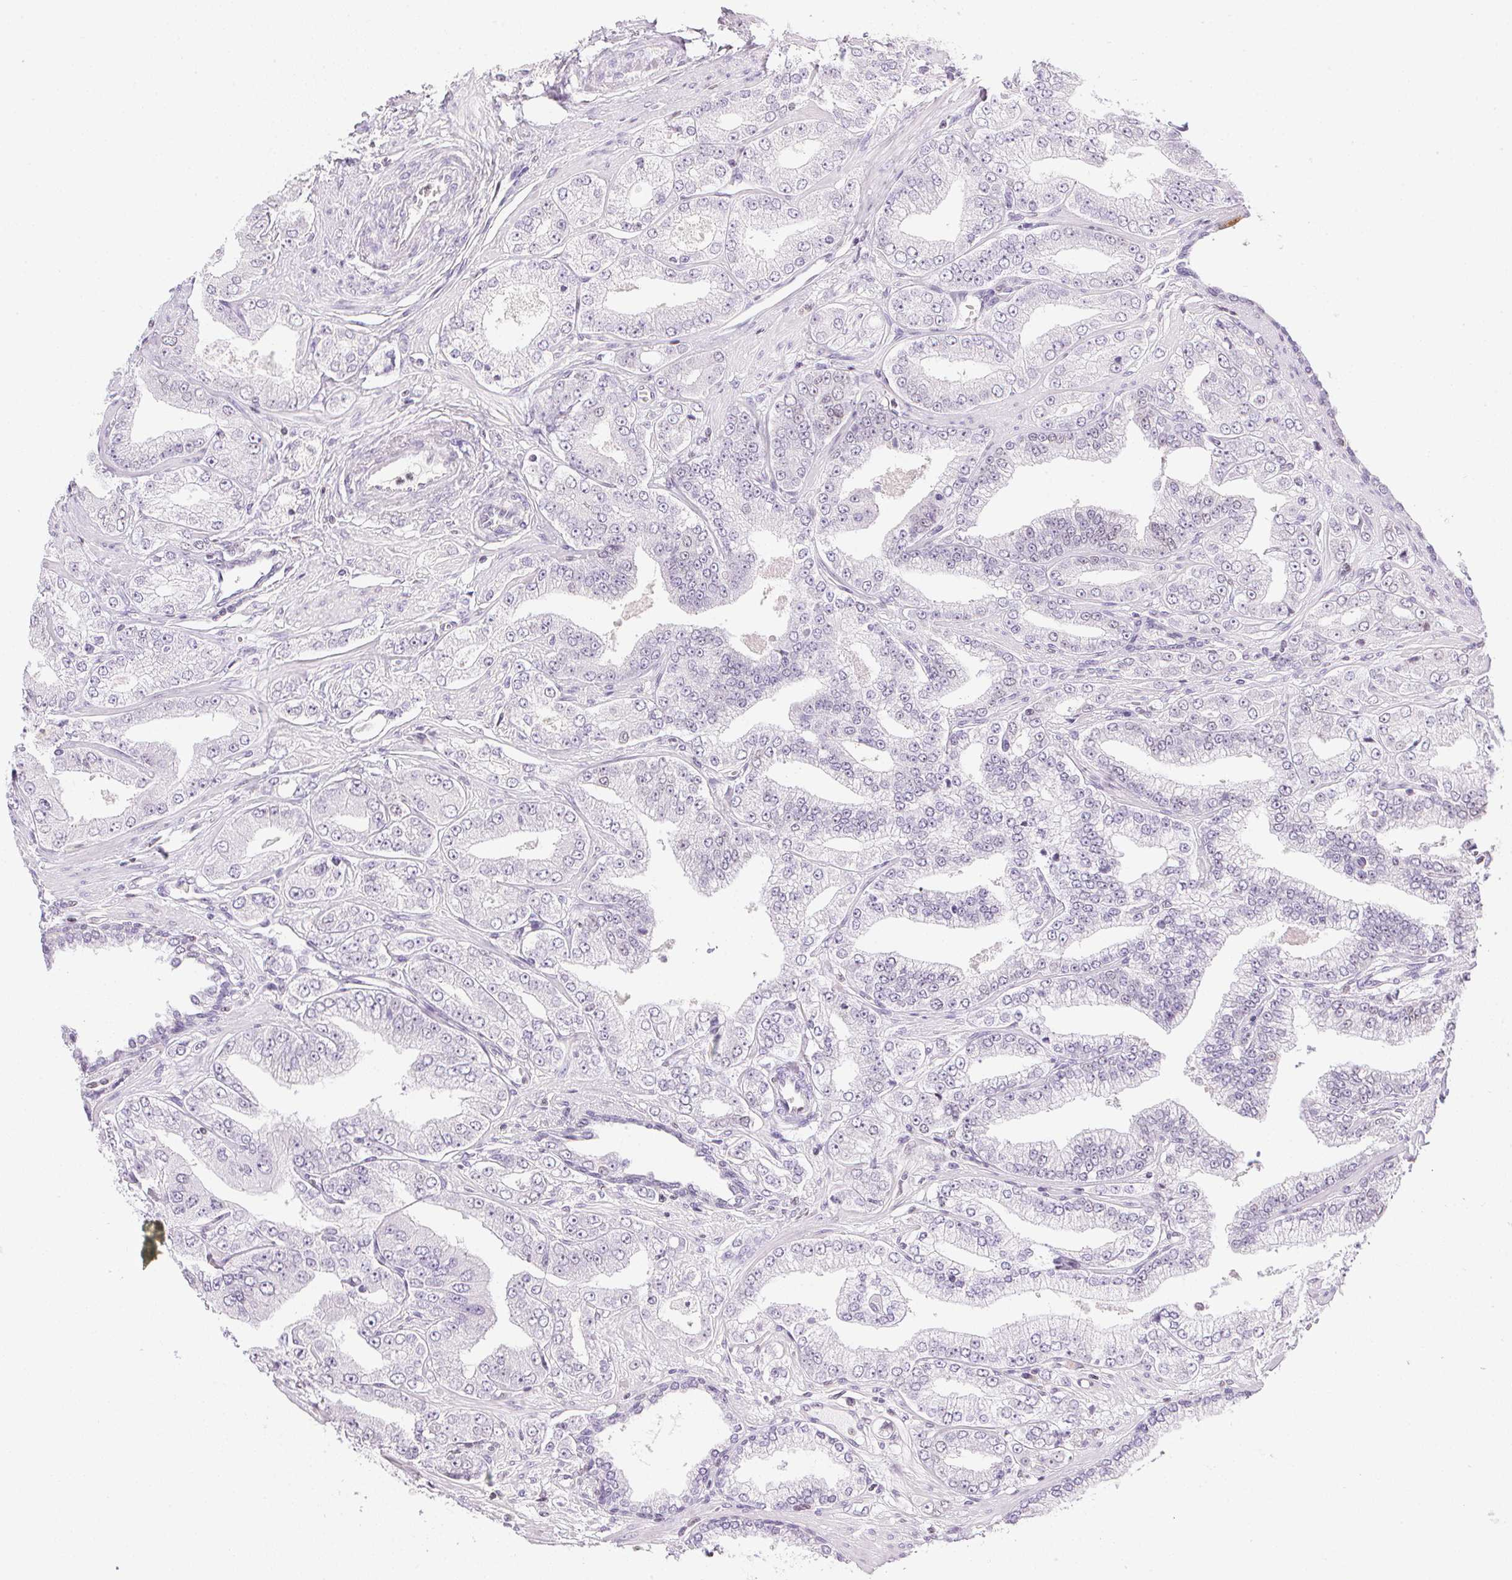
{"staining": {"intensity": "negative", "quantity": "none", "location": "none"}, "tissue": "prostate cancer", "cell_type": "Tumor cells", "image_type": "cancer", "snomed": [{"axis": "morphology", "description": "Adenocarcinoma, Low grade"}, {"axis": "topography", "description": "Prostate"}], "caption": "Immunohistochemistry (IHC) micrograph of neoplastic tissue: prostate cancer (adenocarcinoma (low-grade)) stained with DAB exhibits no significant protein expression in tumor cells.", "gene": "PRL", "patient": {"sex": "male", "age": 60}}